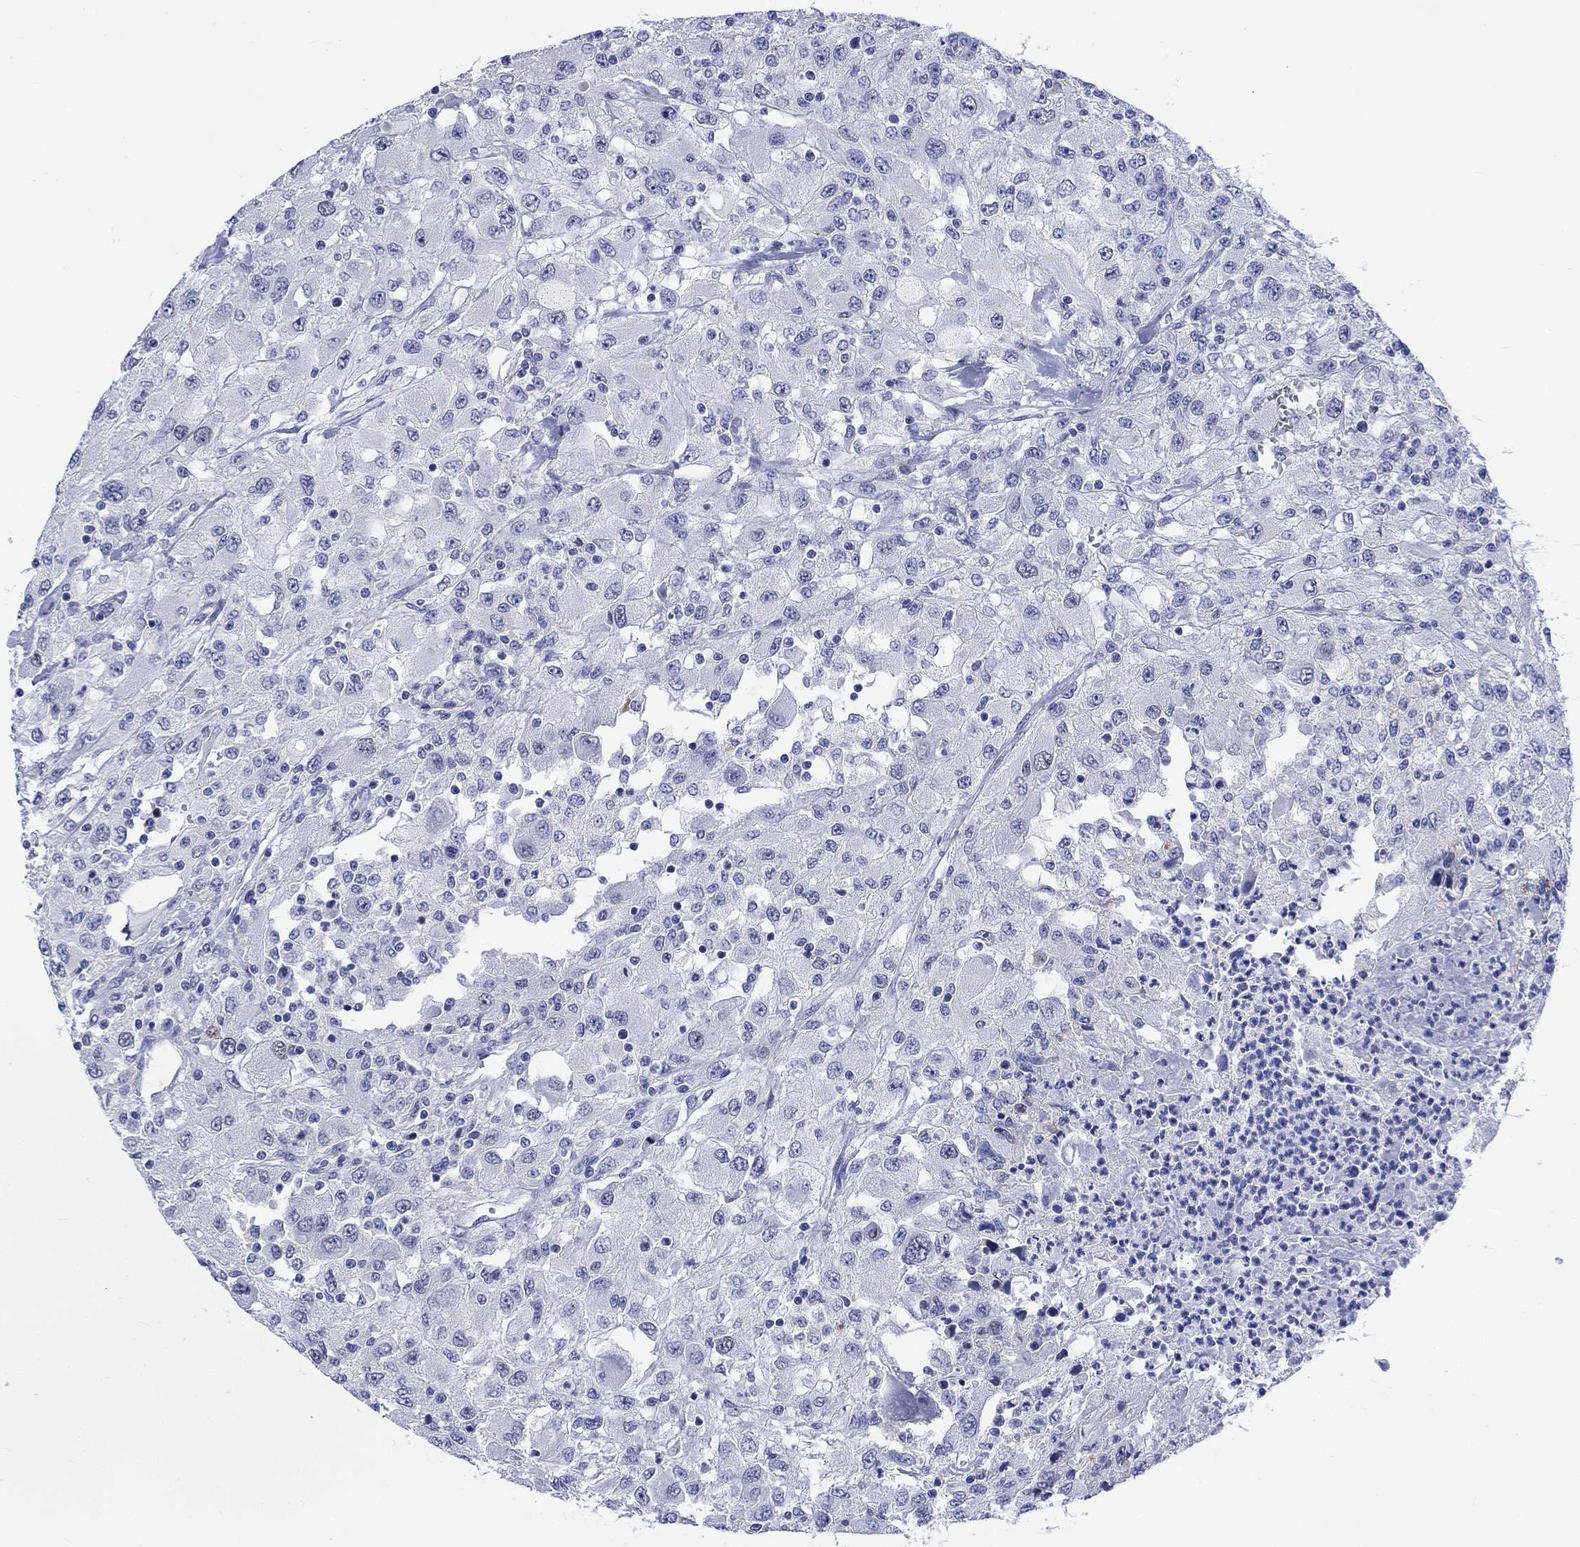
{"staining": {"intensity": "negative", "quantity": "none", "location": "none"}, "tissue": "renal cancer", "cell_type": "Tumor cells", "image_type": "cancer", "snomed": [{"axis": "morphology", "description": "Adenocarcinoma, NOS"}, {"axis": "topography", "description": "Kidney"}], "caption": "DAB immunohistochemical staining of human renal cancer (adenocarcinoma) displays no significant expression in tumor cells.", "gene": "CDCA2", "patient": {"sex": "female", "age": 67}}